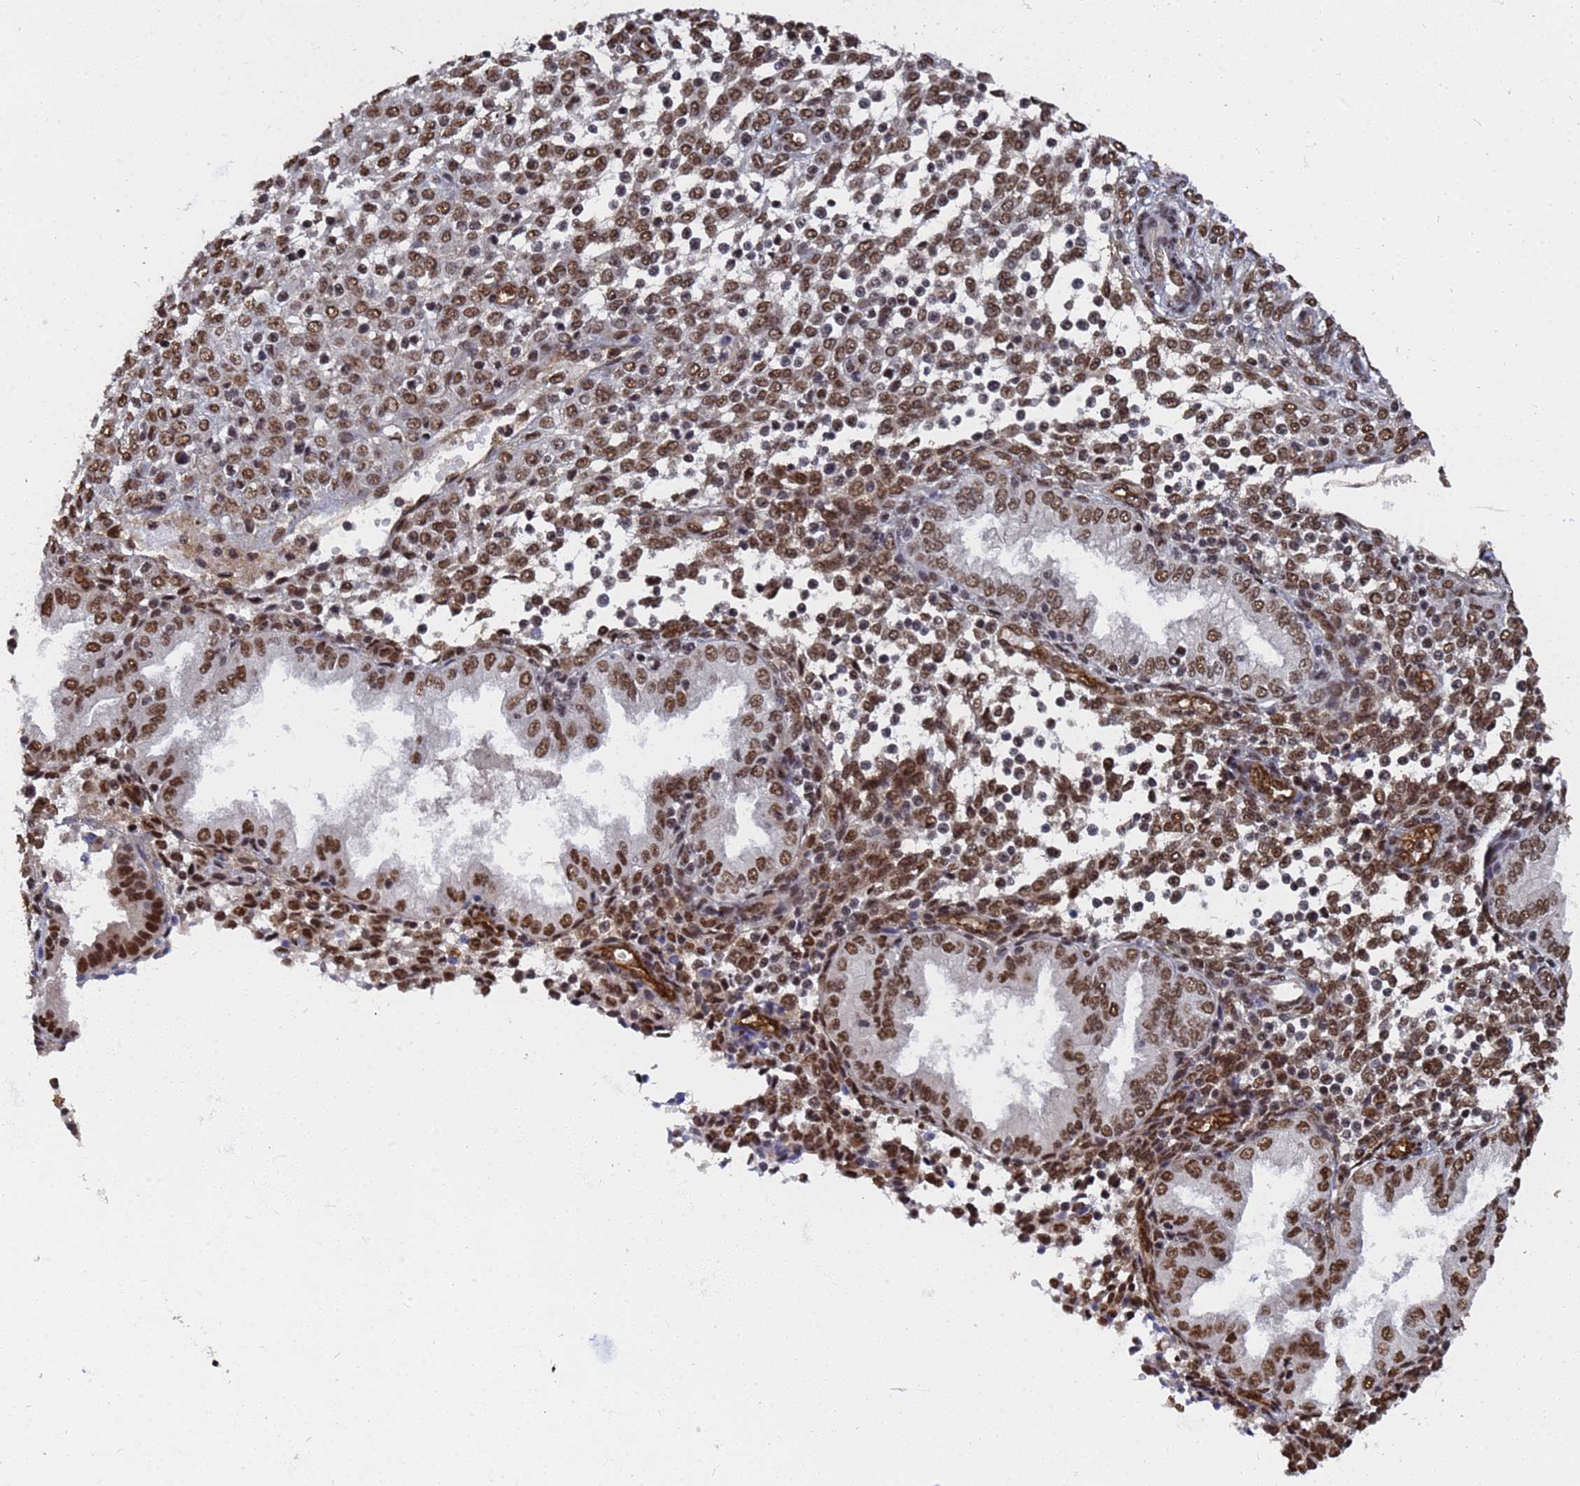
{"staining": {"intensity": "strong", "quantity": "<25%", "location": "nuclear"}, "tissue": "endometrium", "cell_type": "Cells in endometrial stroma", "image_type": "normal", "snomed": [{"axis": "morphology", "description": "Normal tissue, NOS"}, {"axis": "topography", "description": "Endometrium"}], "caption": "Endometrium stained with immunohistochemistry (IHC) exhibits strong nuclear positivity in about <25% of cells in endometrial stroma. (IHC, brightfield microscopy, high magnification).", "gene": "RAVER2", "patient": {"sex": "female", "age": 53}}